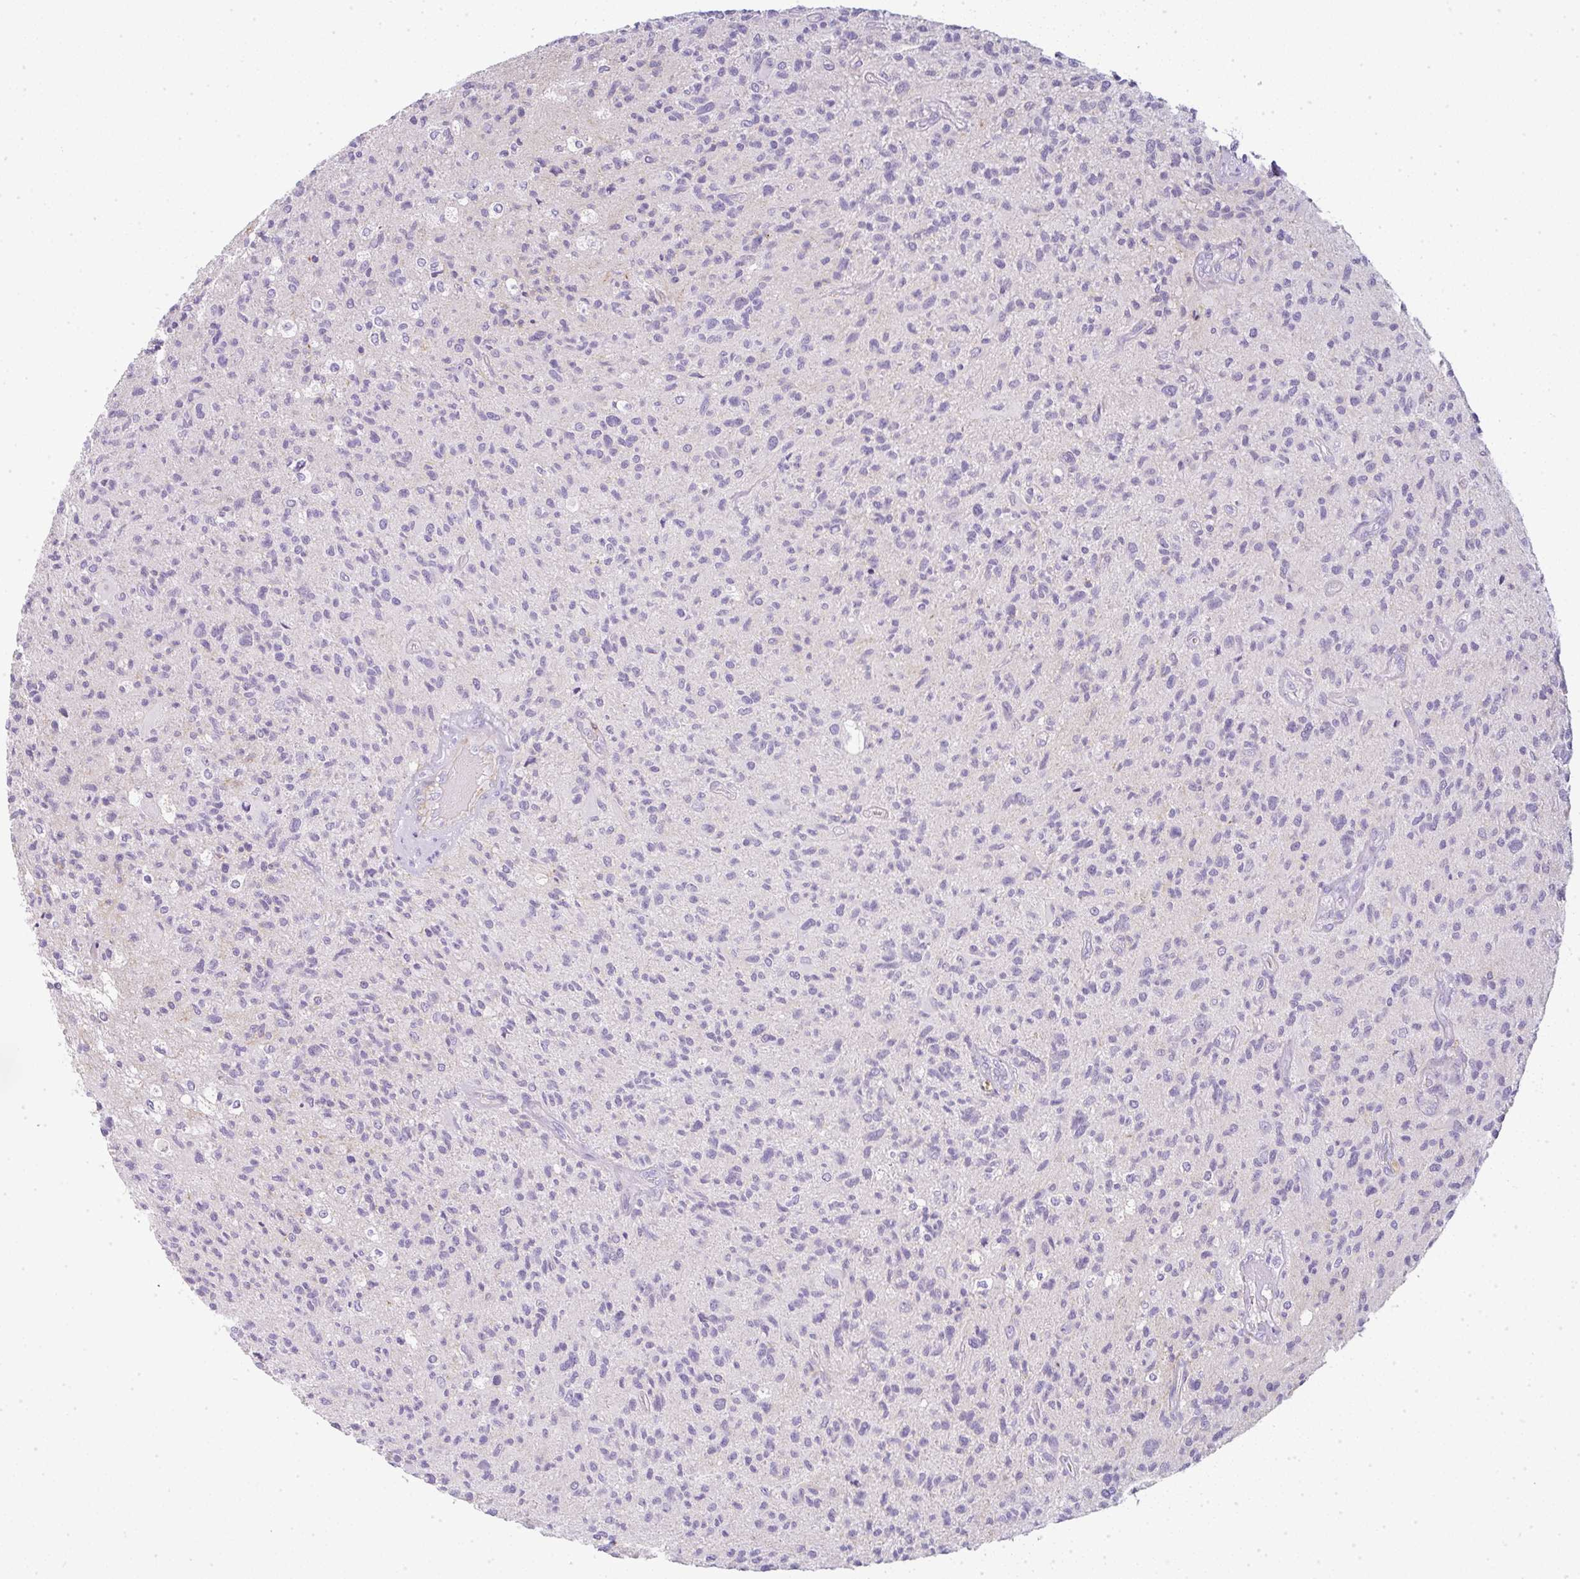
{"staining": {"intensity": "negative", "quantity": "none", "location": "none"}, "tissue": "glioma", "cell_type": "Tumor cells", "image_type": "cancer", "snomed": [{"axis": "morphology", "description": "Glioma, malignant, High grade"}, {"axis": "topography", "description": "Brain"}], "caption": "The immunohistochemistry (IHC) image has no significant staining in tumor cells of malignant glioma (high-grade) tissue.", "gene": "LPAR4", "patient": {"sex": "female", "age": 70}}